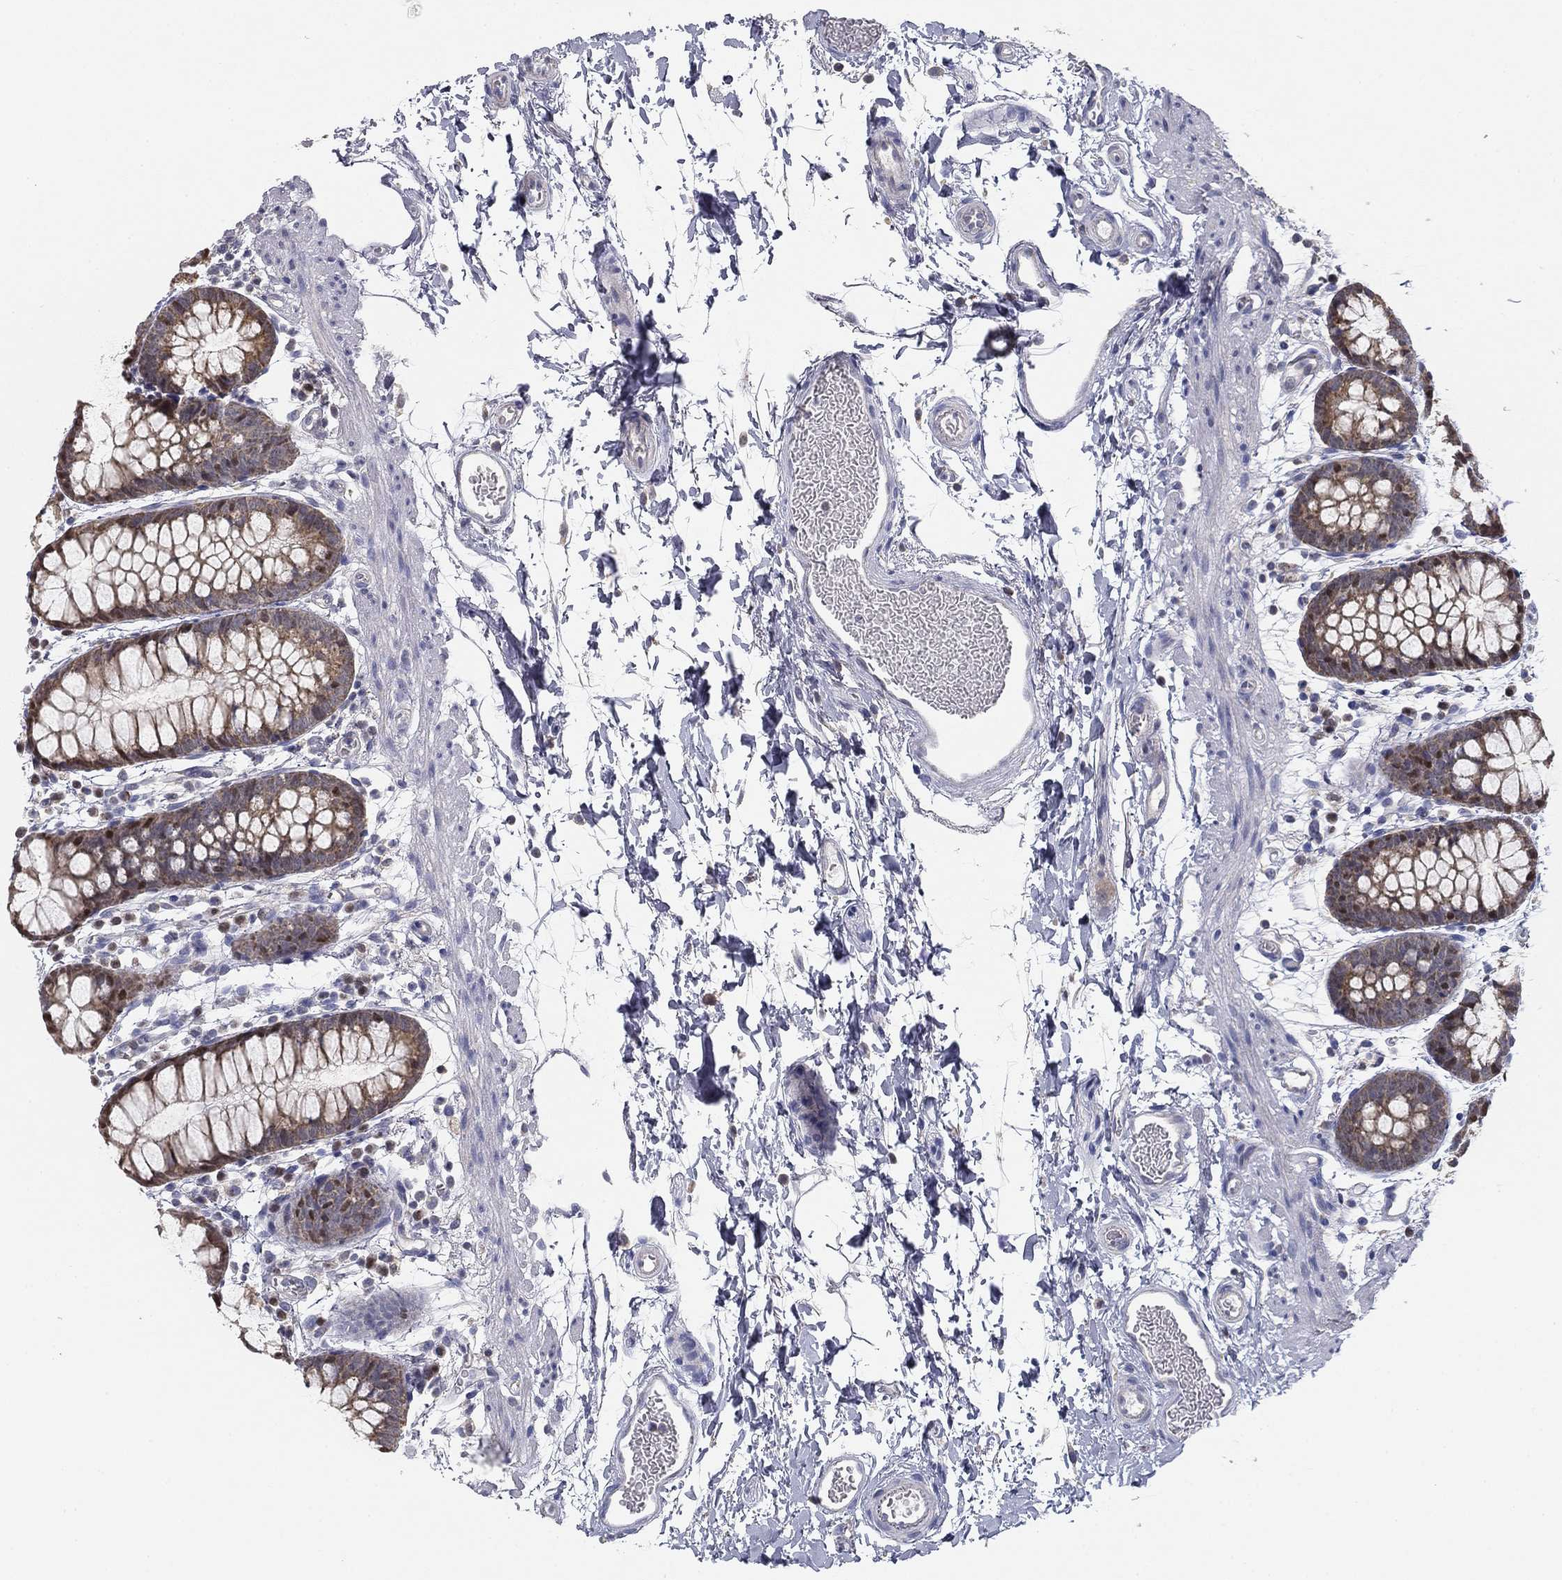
{"staining": {"intensity": "weak", "quantity": "<25%", "location": "cytoplasmic/membranous"}, "tissue": "rectum", "cell_type": "Glandular cells", "image_type": "normal", "snomed": [{"axis": "morphology", "description": "Normal tissue, NOS"}, {"axis": "topography", "description": "Rectum"}], "caption": "Immunohistochemistry (IHC) image of unremarkable rectum: rectum stained with DAB (3,3'-diaminobenzidine) demonstrates no significant protein expression in glandular cells.", "gene": "SLC2A9", "patient": {"sex": "male", "age": 57}}